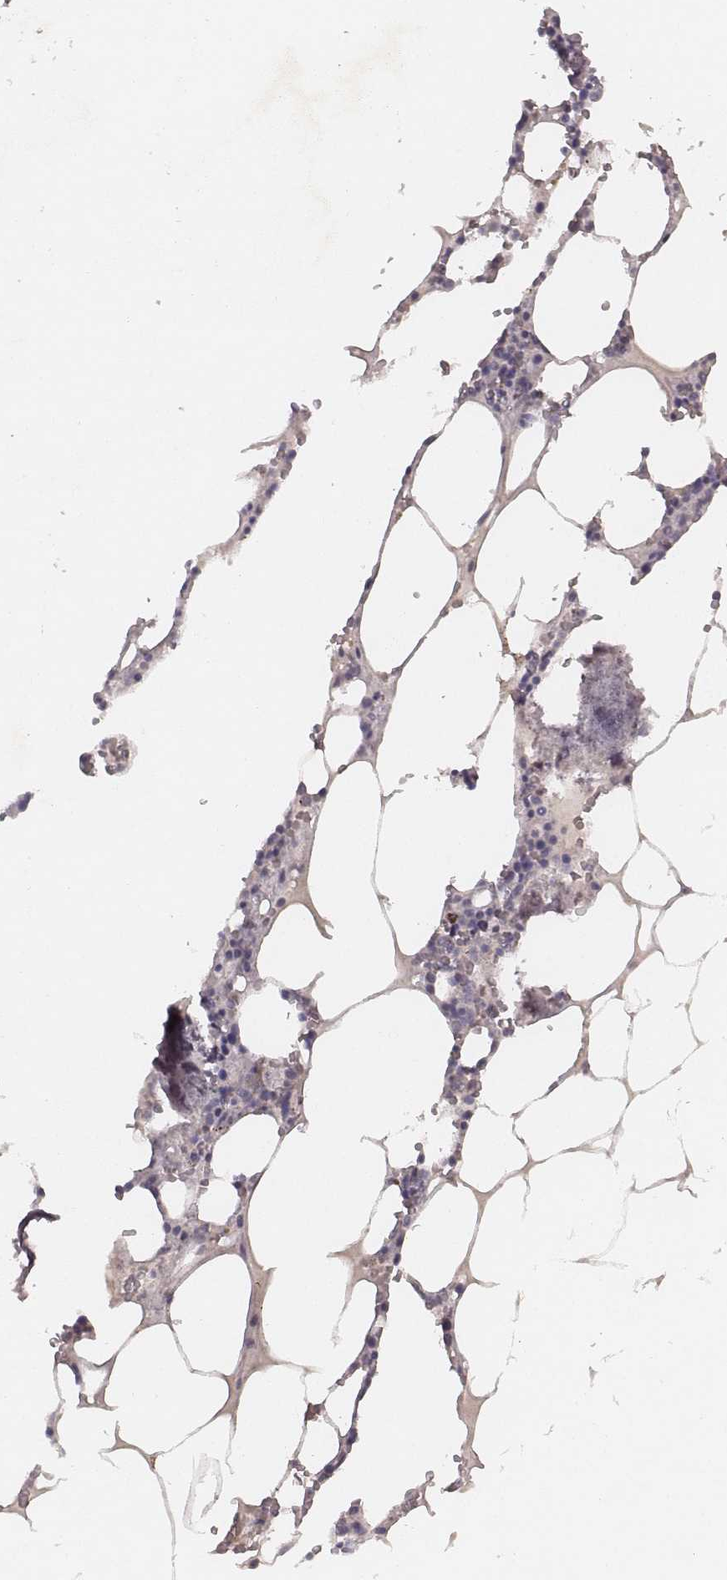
{"staining": {"intensity": "negative", "quantity": "none", "location": "none"}, "tissue": "bone marrow", "cell_type": "Hematopoietic cells", "image_type": "normal", "snomed": [{"axis": "morphology", "description": "Normal tissue, NOS"}, {"axis": "topography", "description": "Bone marrow"}], "caption": "Immunohistochemistry photomicrograph of unremarkable bone marrow: bone marrow stained with DAB exhibits no significant protein expression in hematopoietic cells. (Immunohistochemistry (ihc), brightfield microscopy, high magnification).", "gene": "FAM13B", "patient": {"sex": "male", "age": 54}}